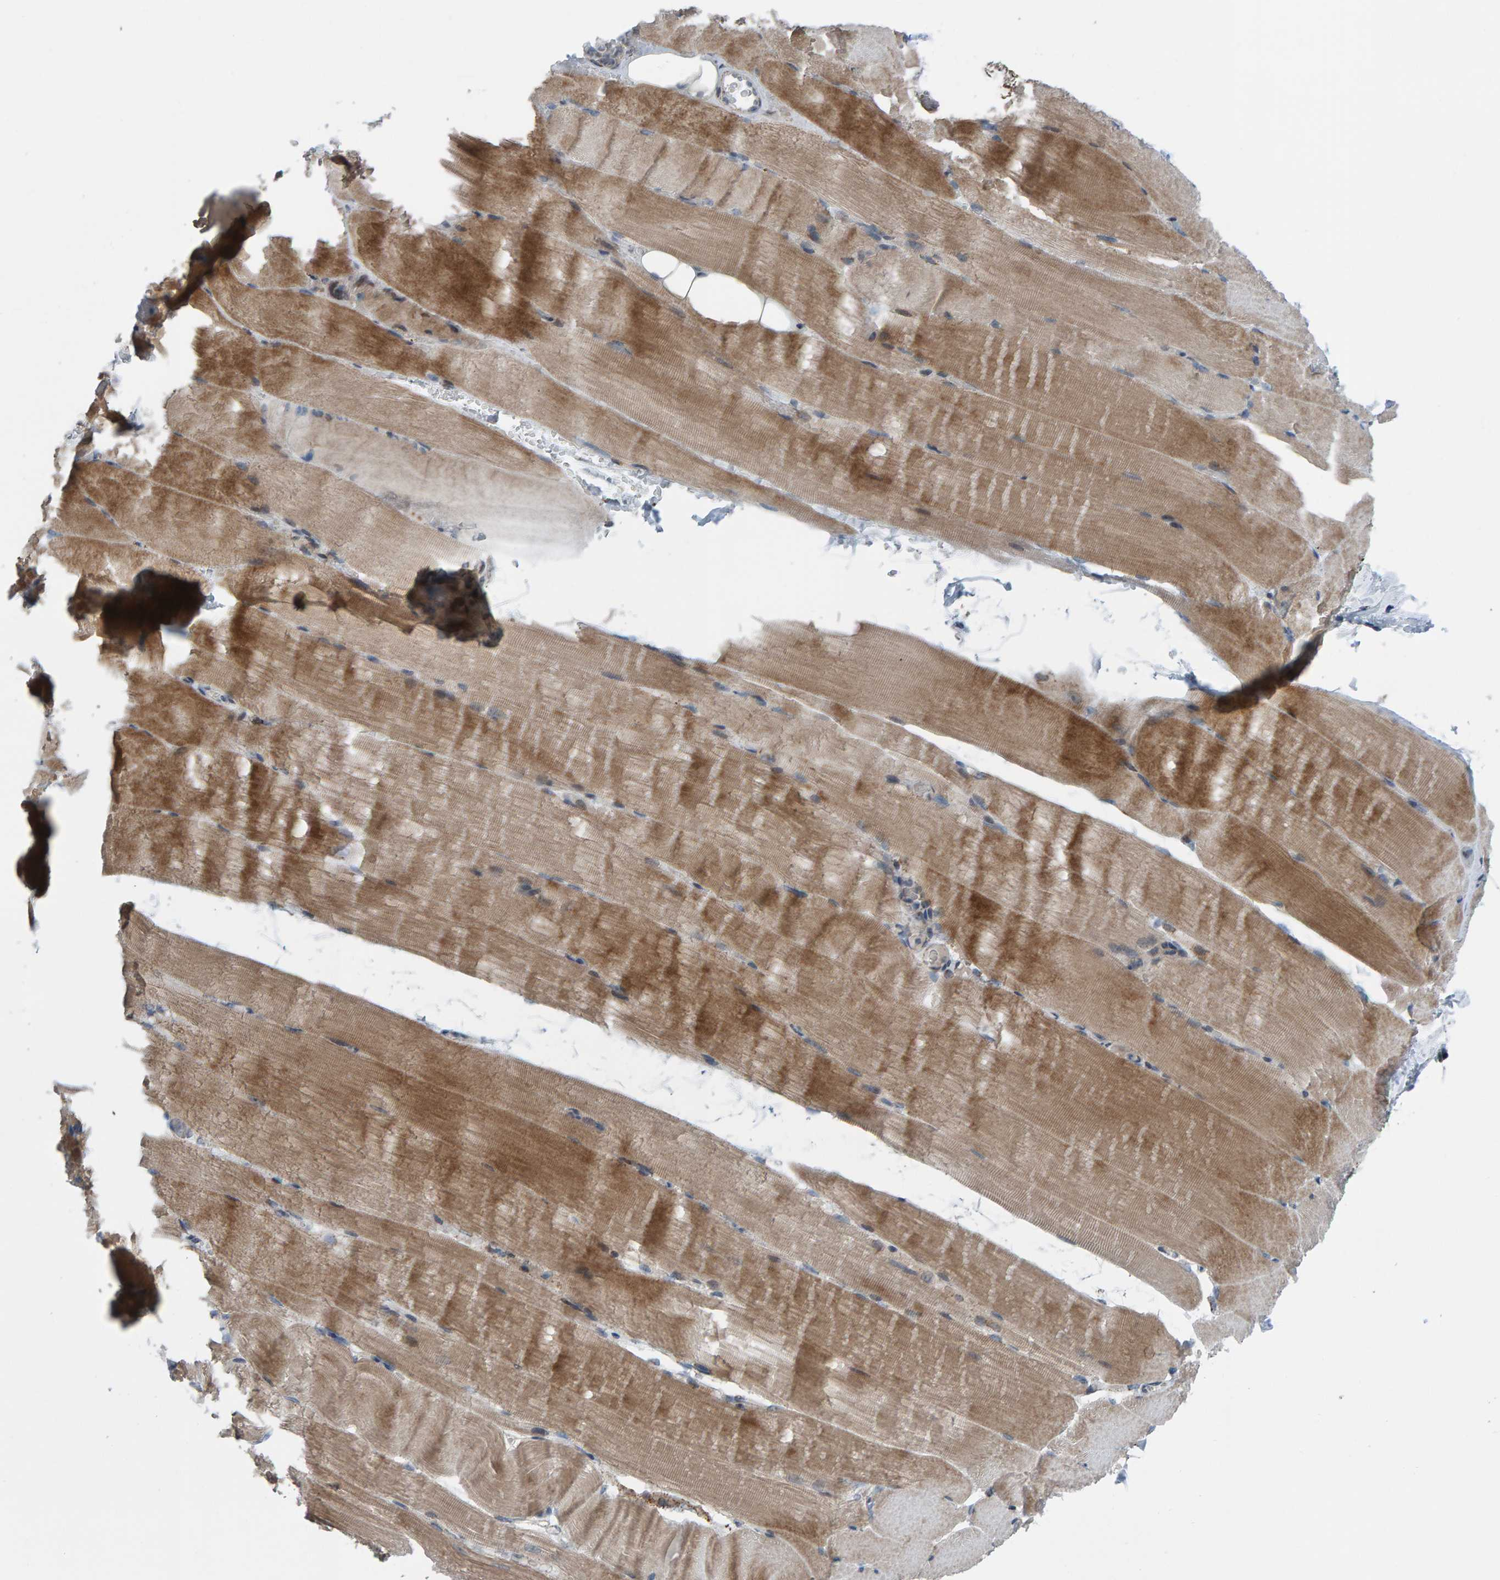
{"staining": {"intensity": "moderate", "quantity": ">75%", "location": "cytoplasmic/membranous"}, "tissue": "skeletal muscle", "cell_type": "Myocytes", "image_type": "normal", "snomed": [{"axis": "morphology", "description": "Normal tissue, NOS"}, {"axis": "topography", "description": "Skeletal muscle"}, {"axis": "topography", "description": "Parathyroid gland"}], "caption": "The micrograph reveals staining of unremarkable skeletal muscle, revealing moderate cytoplasmic/membranous protein positivity (brown color) within myocytes.", "gene": "ZNF48", "patient": {"sex": "female", "age": 37}}